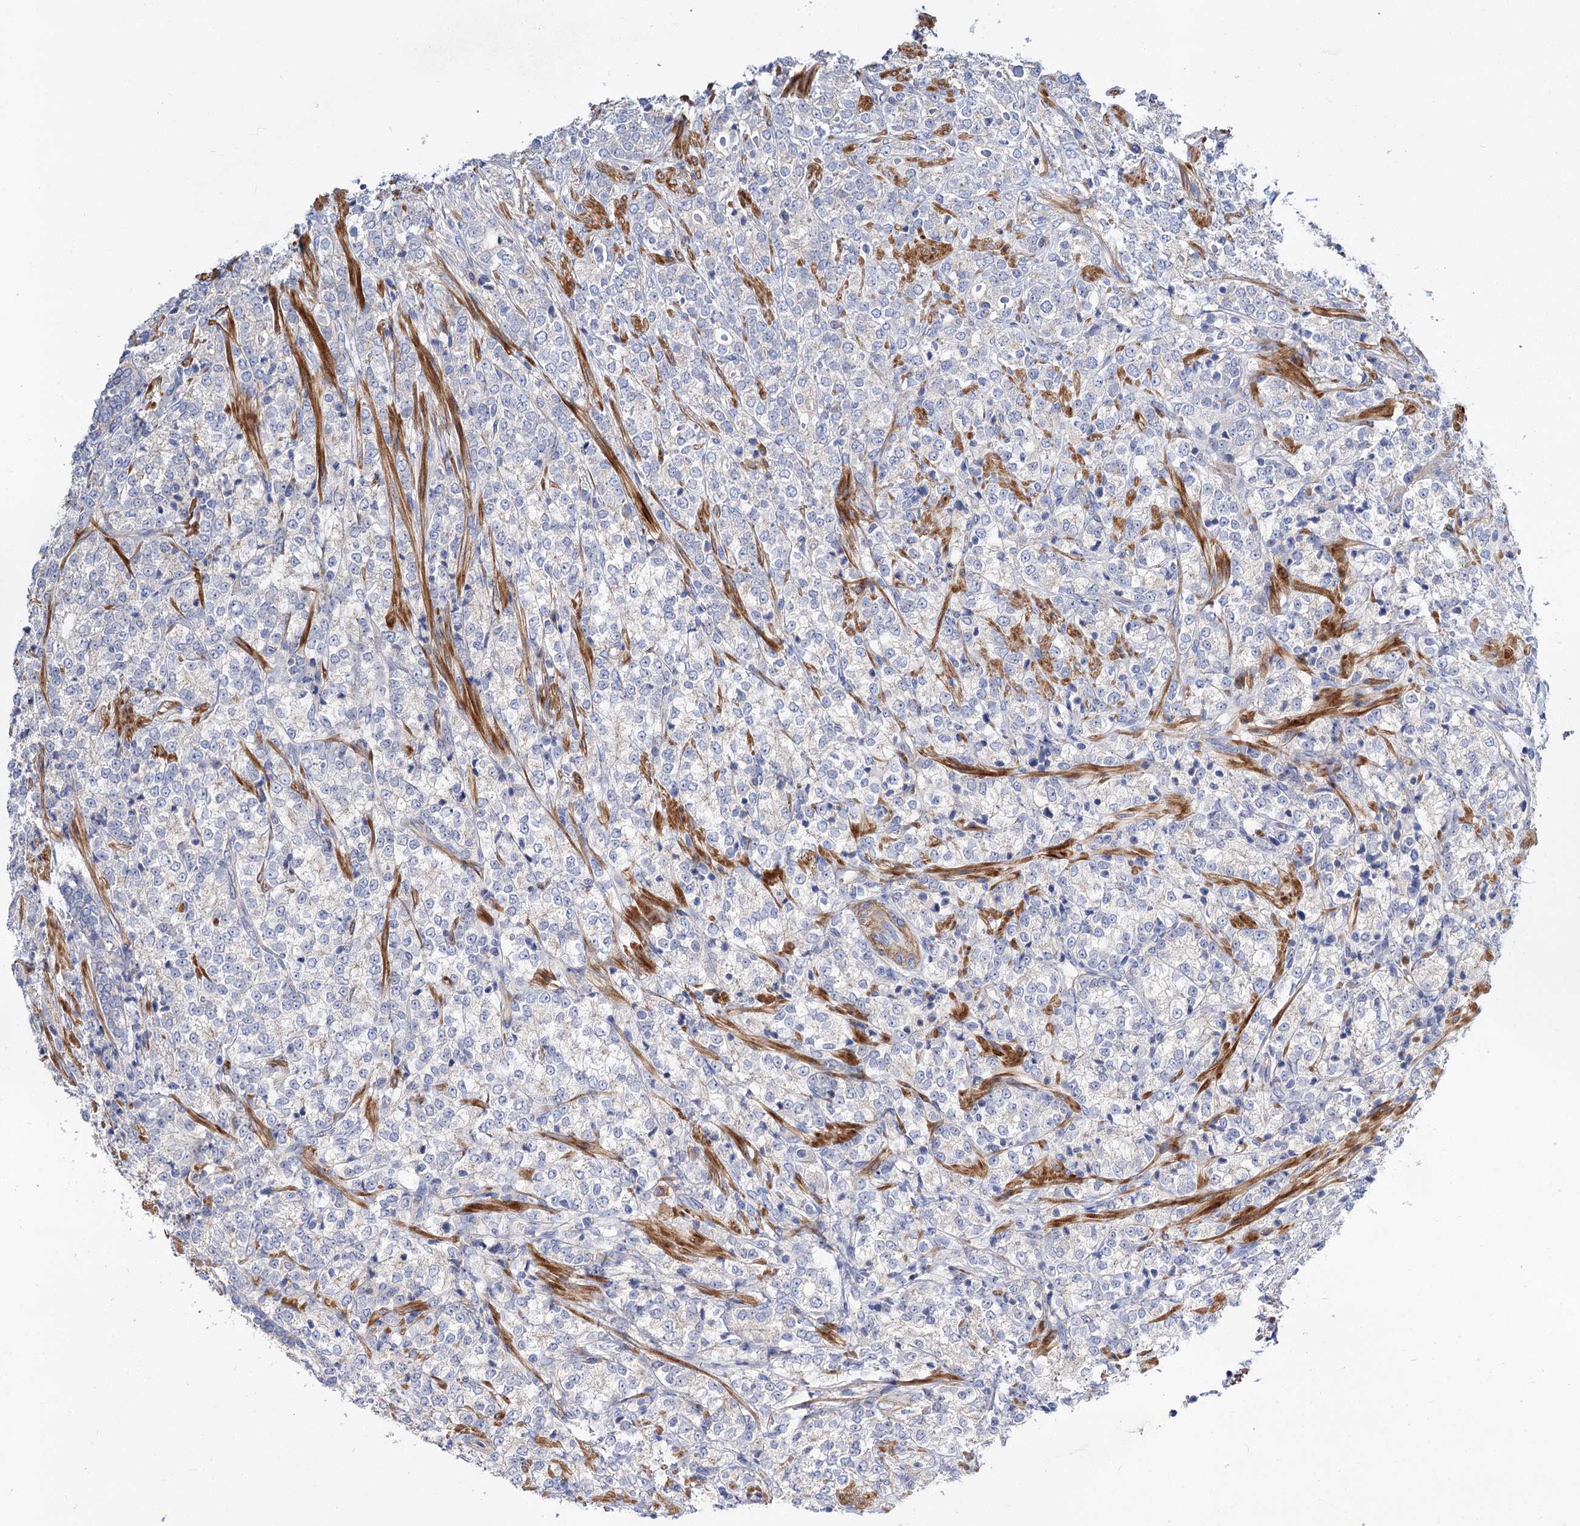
{"staining": {"intensity": "negative", "quantity": "none", "location": "none"}, "tissue": "prostate cancer", "cell_type": "Tumor cells", "image_type": "cancer", "snomed": [{"axis": "morphology", "description": "Adenocarcinoma, High grade"}, {"axis": "topography", "description": "Prostate"}], "caption": "There is no significant staining in tumor cells of prostate cancer (high-grade adenocarcinoma). (IHC, brightfield microscopy, high magnification).", "gene": "NUDCD2", "patient": {"sex": "male", "age": 69}}